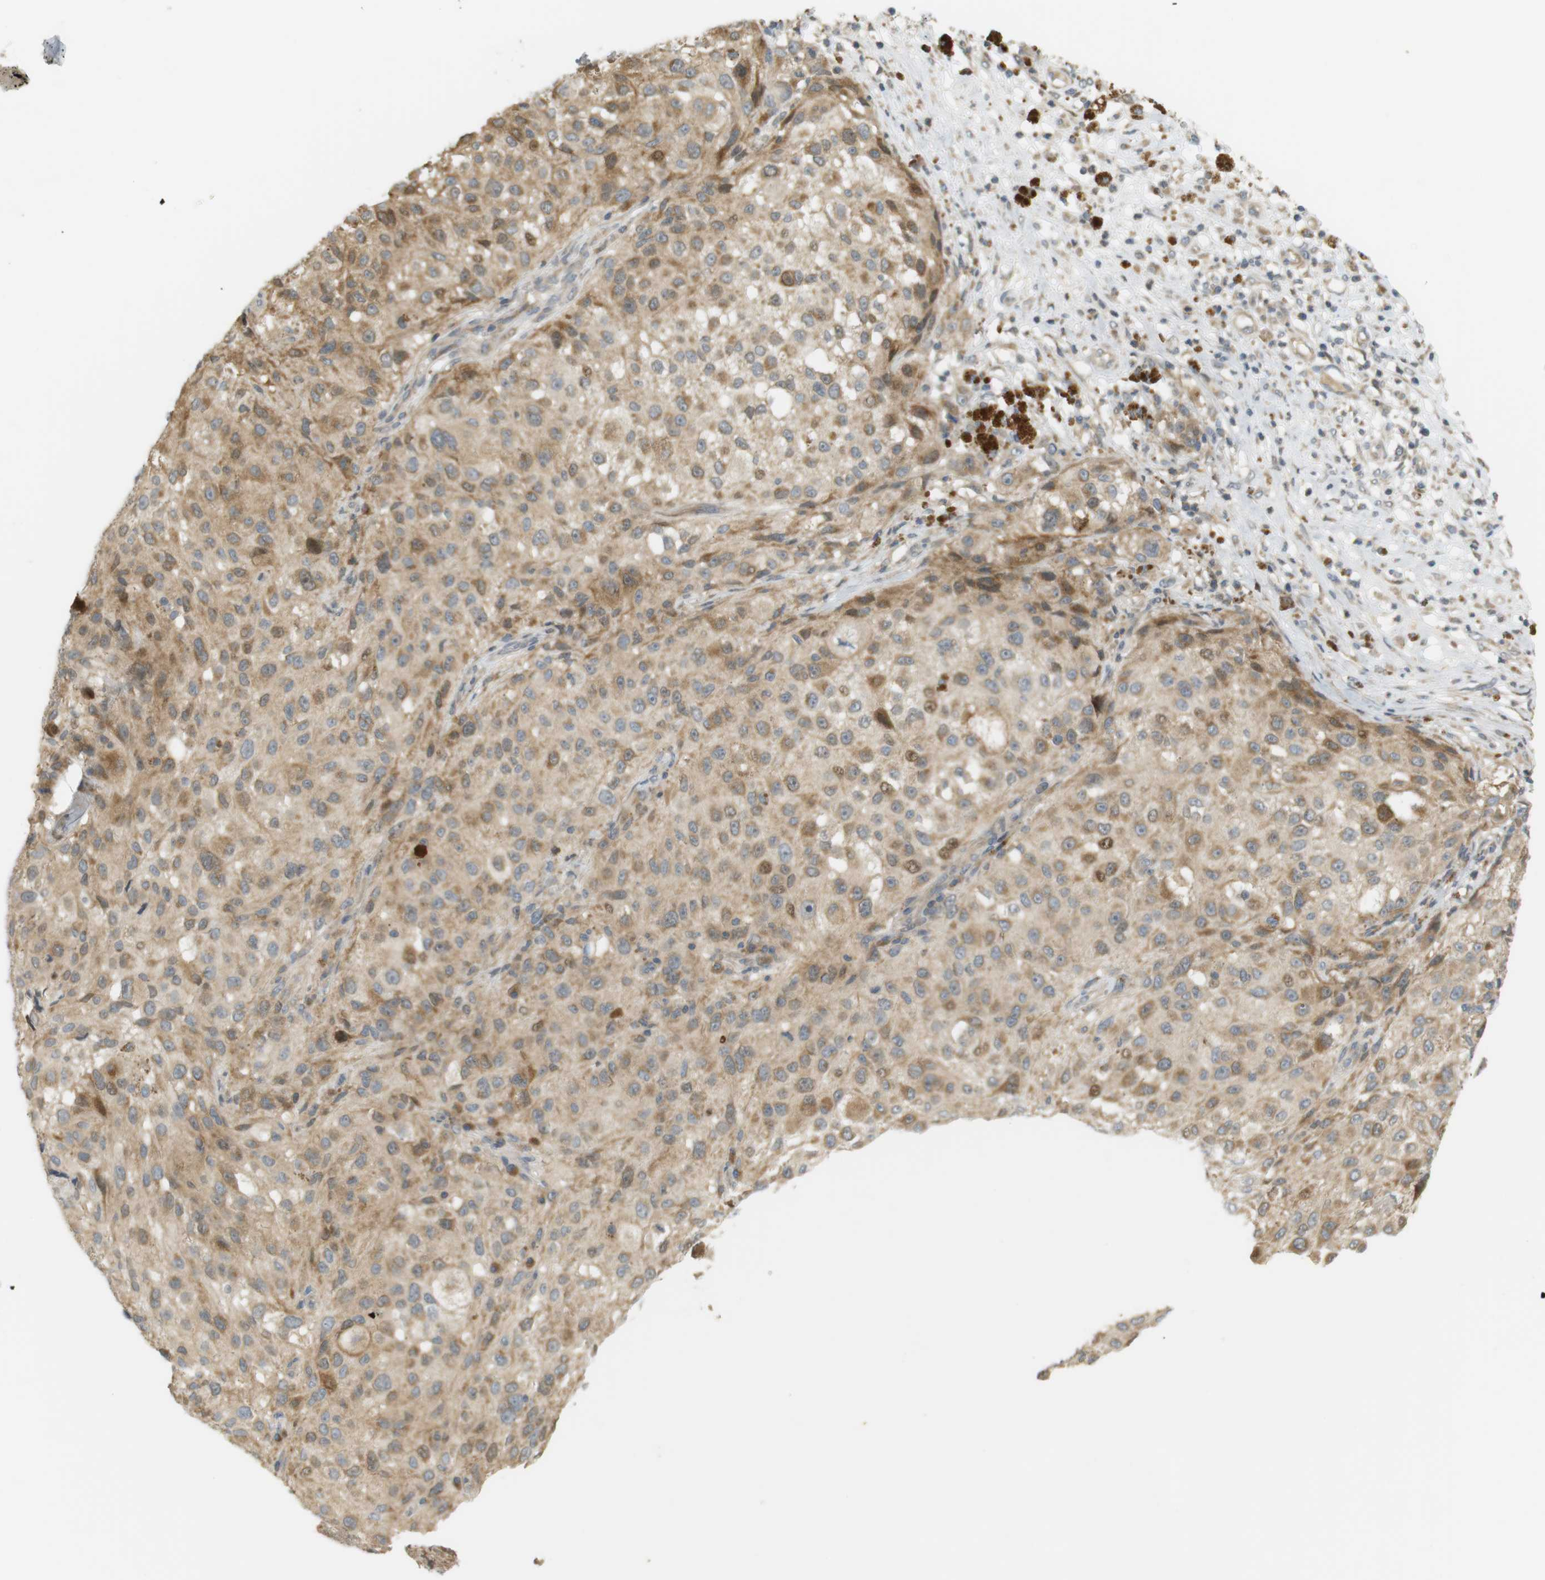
{"staining": {"intensity": "moderate", "quantity": ">75%", "location": "cytoplasmic/membranous"}, "tissue": "melanoma", "cell_type": "Tumor cells", "image_type": "cancer", "snomed": [{"axis": "morphology", "description": "Necrosis, NOS"}, {"axis": "morphology", "description": "Malignant melanoma, NOS"}, {"axis": "topography", "description": "Skin"}], "caption": "A high-resolution histopathology image shows immunohistochemistry staining of malignant melanoma, which demonstrates moderate cytoplasmic/membranous expression in approximately >75% of tumor cells. Immunohistochemistry stains the protein of interest in brown and the nuclei are stained blue.", "gene": "CLRN3", "patient": {"sex": "female", "age": 87}}